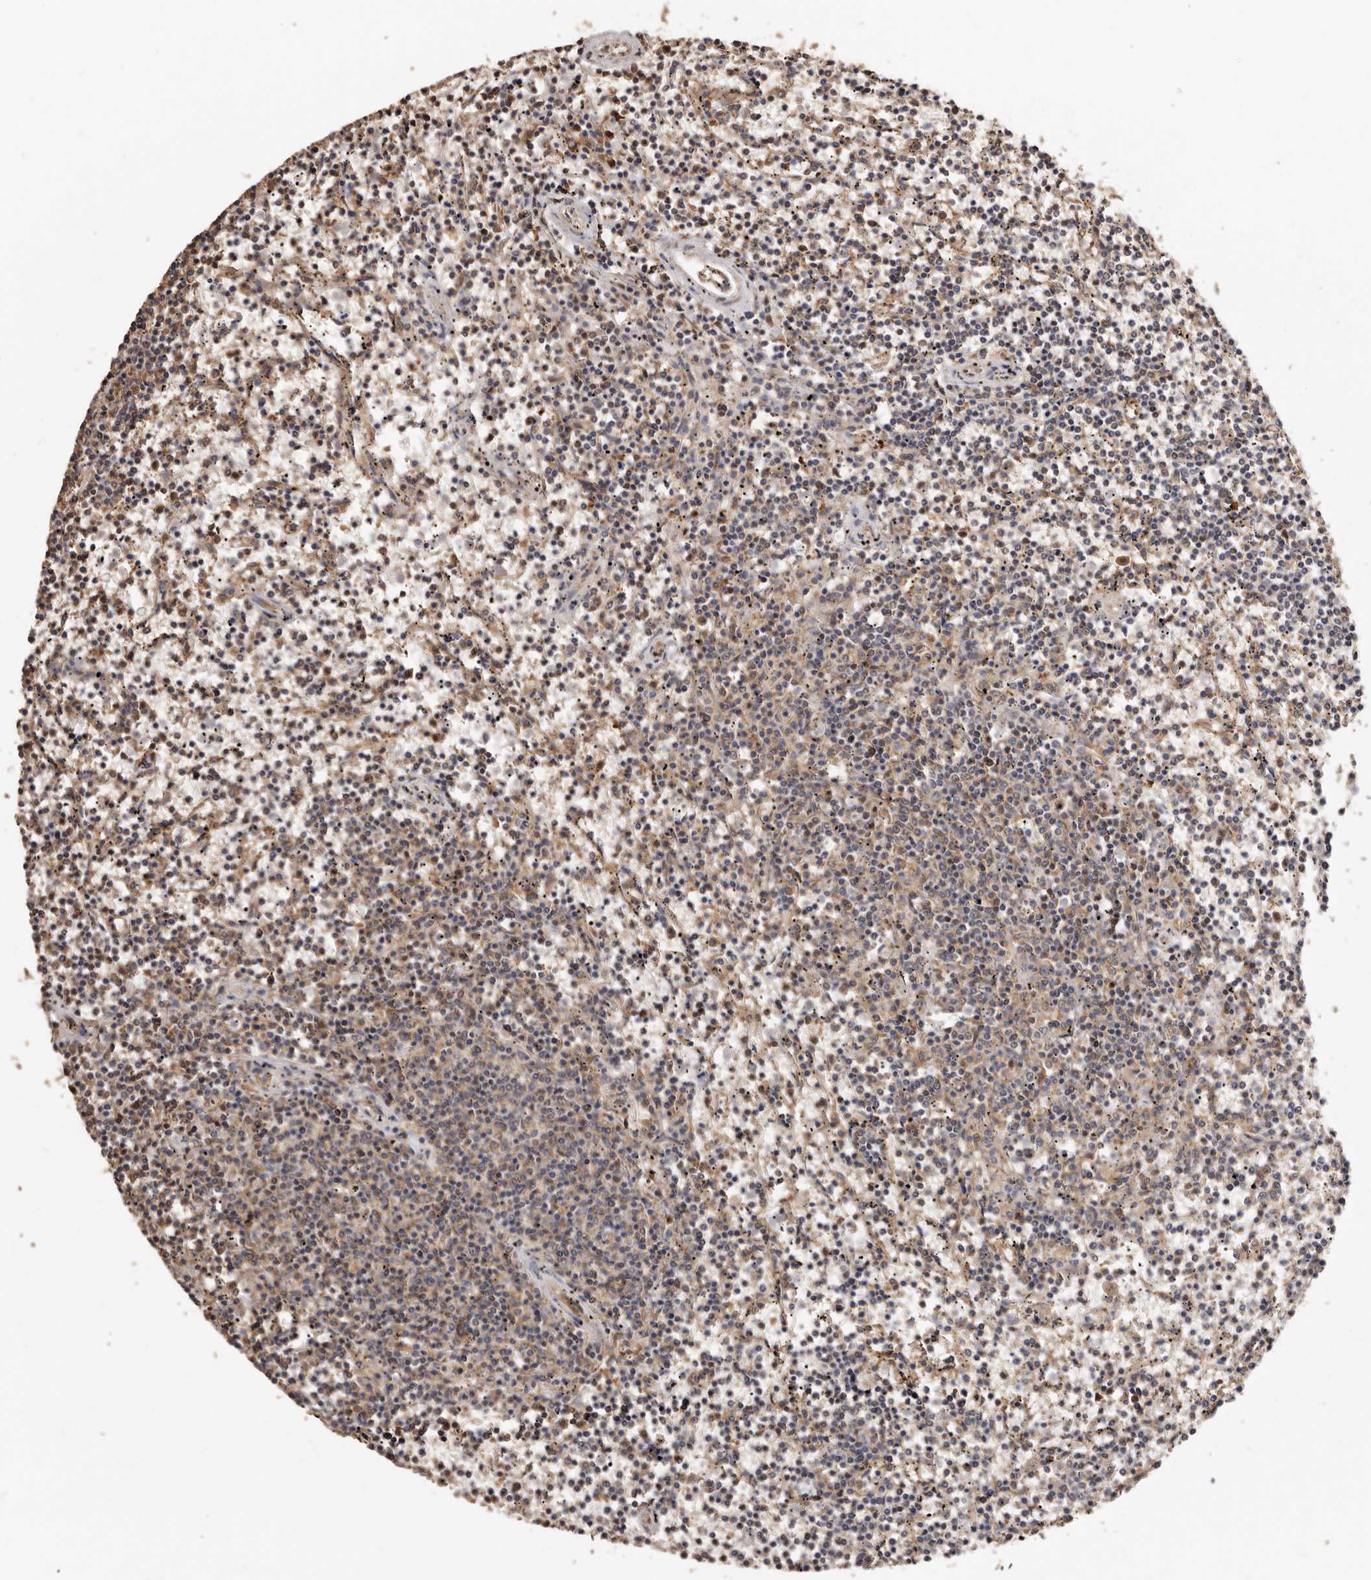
{"staining": {"intensity": "weak", "quantity": "25%-75%", "location": "cytoplasmic/membranous"}, "tissue": "lymphoma", "cell_type": "Tumor cells", "image_type": "cancer", "snomed": [{"axis": "morphology", "description": "Malignant lymphoma, non-Hodgkin's type, Low grade"}, {"axis": "topography", "description": "Spleen"}], "caption": "Lymphoma stained with a protein marker displays weak staining in tumor cells.", "gene": "COQ8B", "patient": {"sex": "female", "age": 50}}